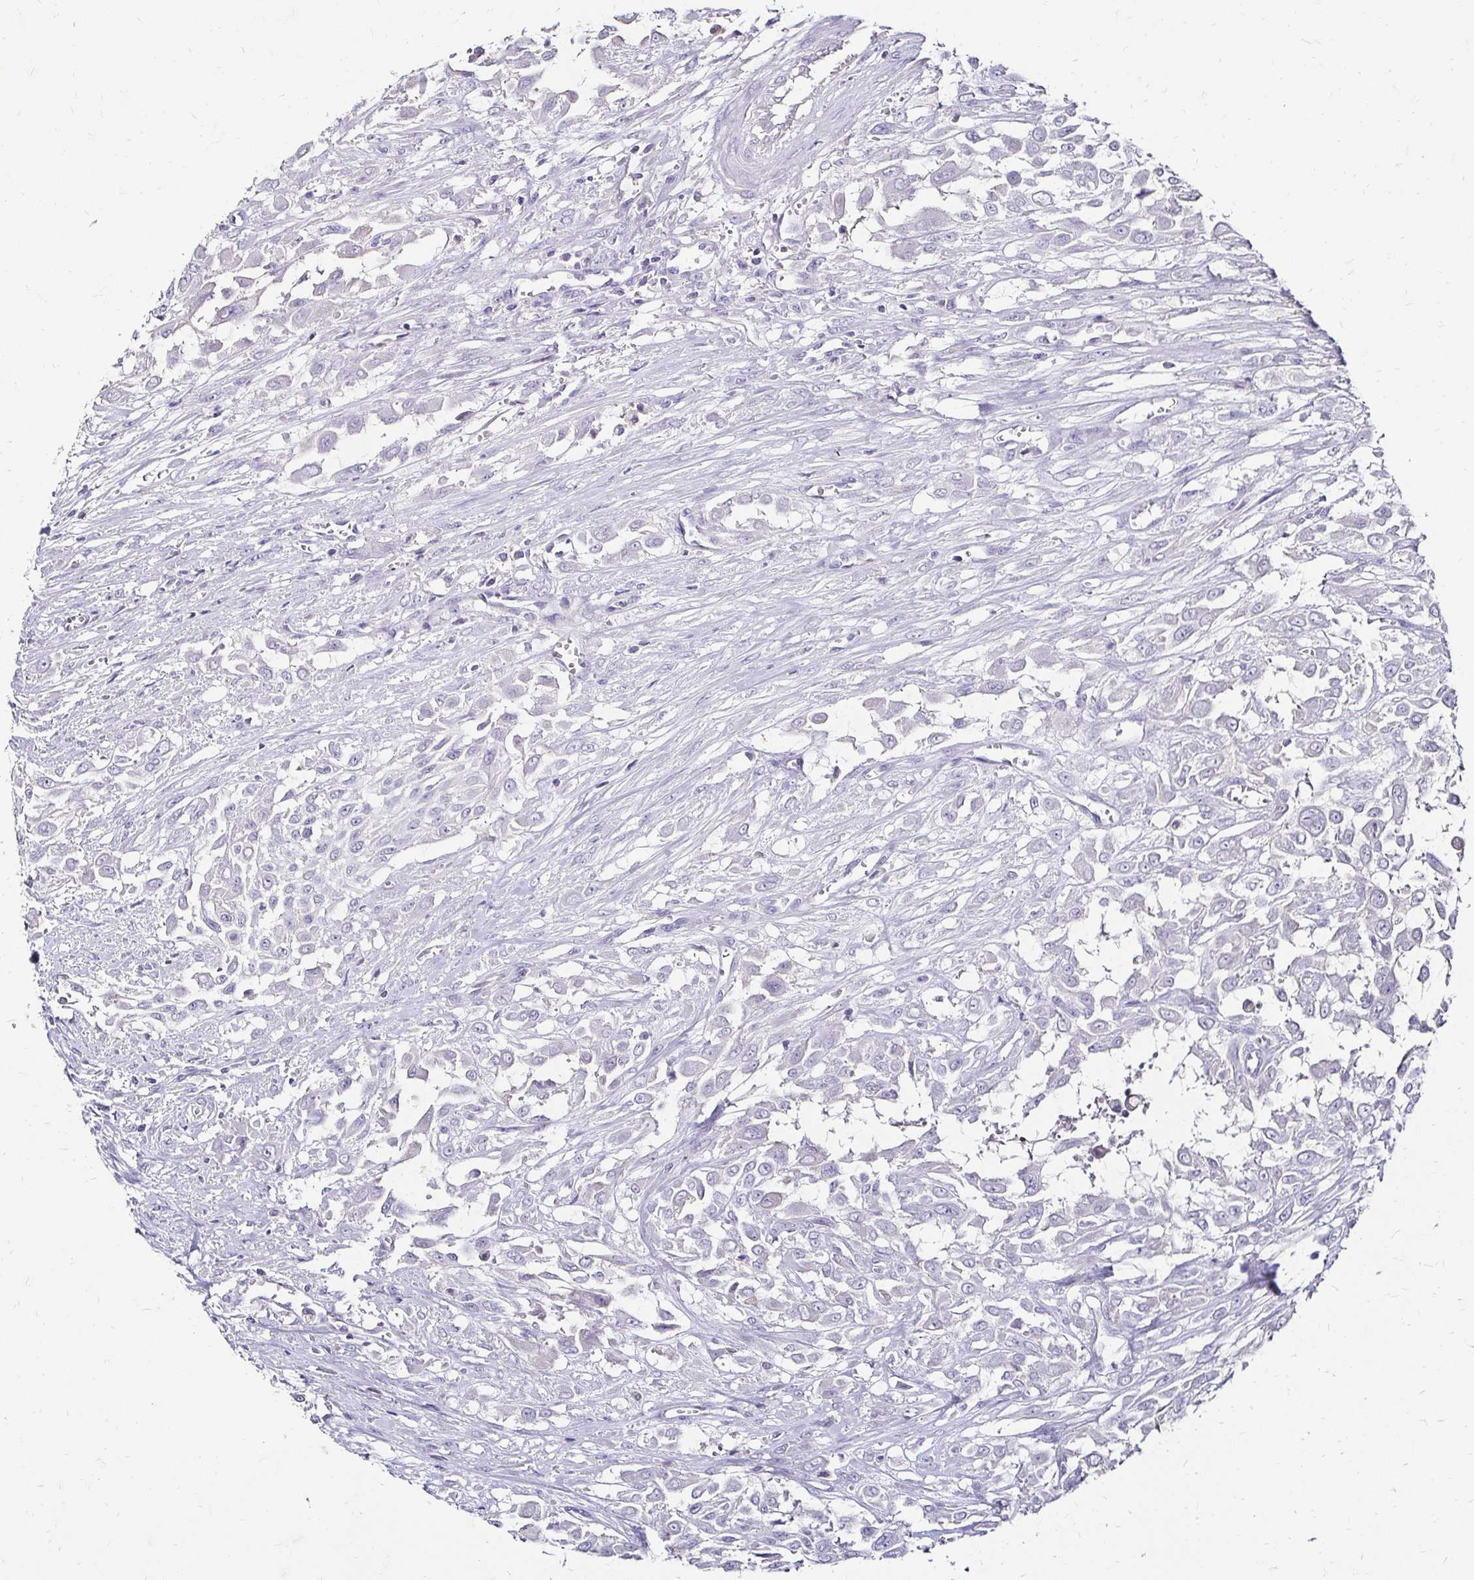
{"staining": {"intensity": "negative", "quantity": "none", "location": "none"}, "tissue": "urothelial cancer", "cell_type": "Tumor cells", "image_type": "cancer", "snomed": [{"axis": "morphology", "description": "Urothelial carcinoma, High grade"}, {"axis": "topography", "description": "Urinary bladder"}], "caption": "This is an immunohistochemistry (IHC) histopathology image of urothelial cancer. There is no positivity in tumor cells.", "gene": "SCG3", "patient": {"sex": "male", "age": 57}}